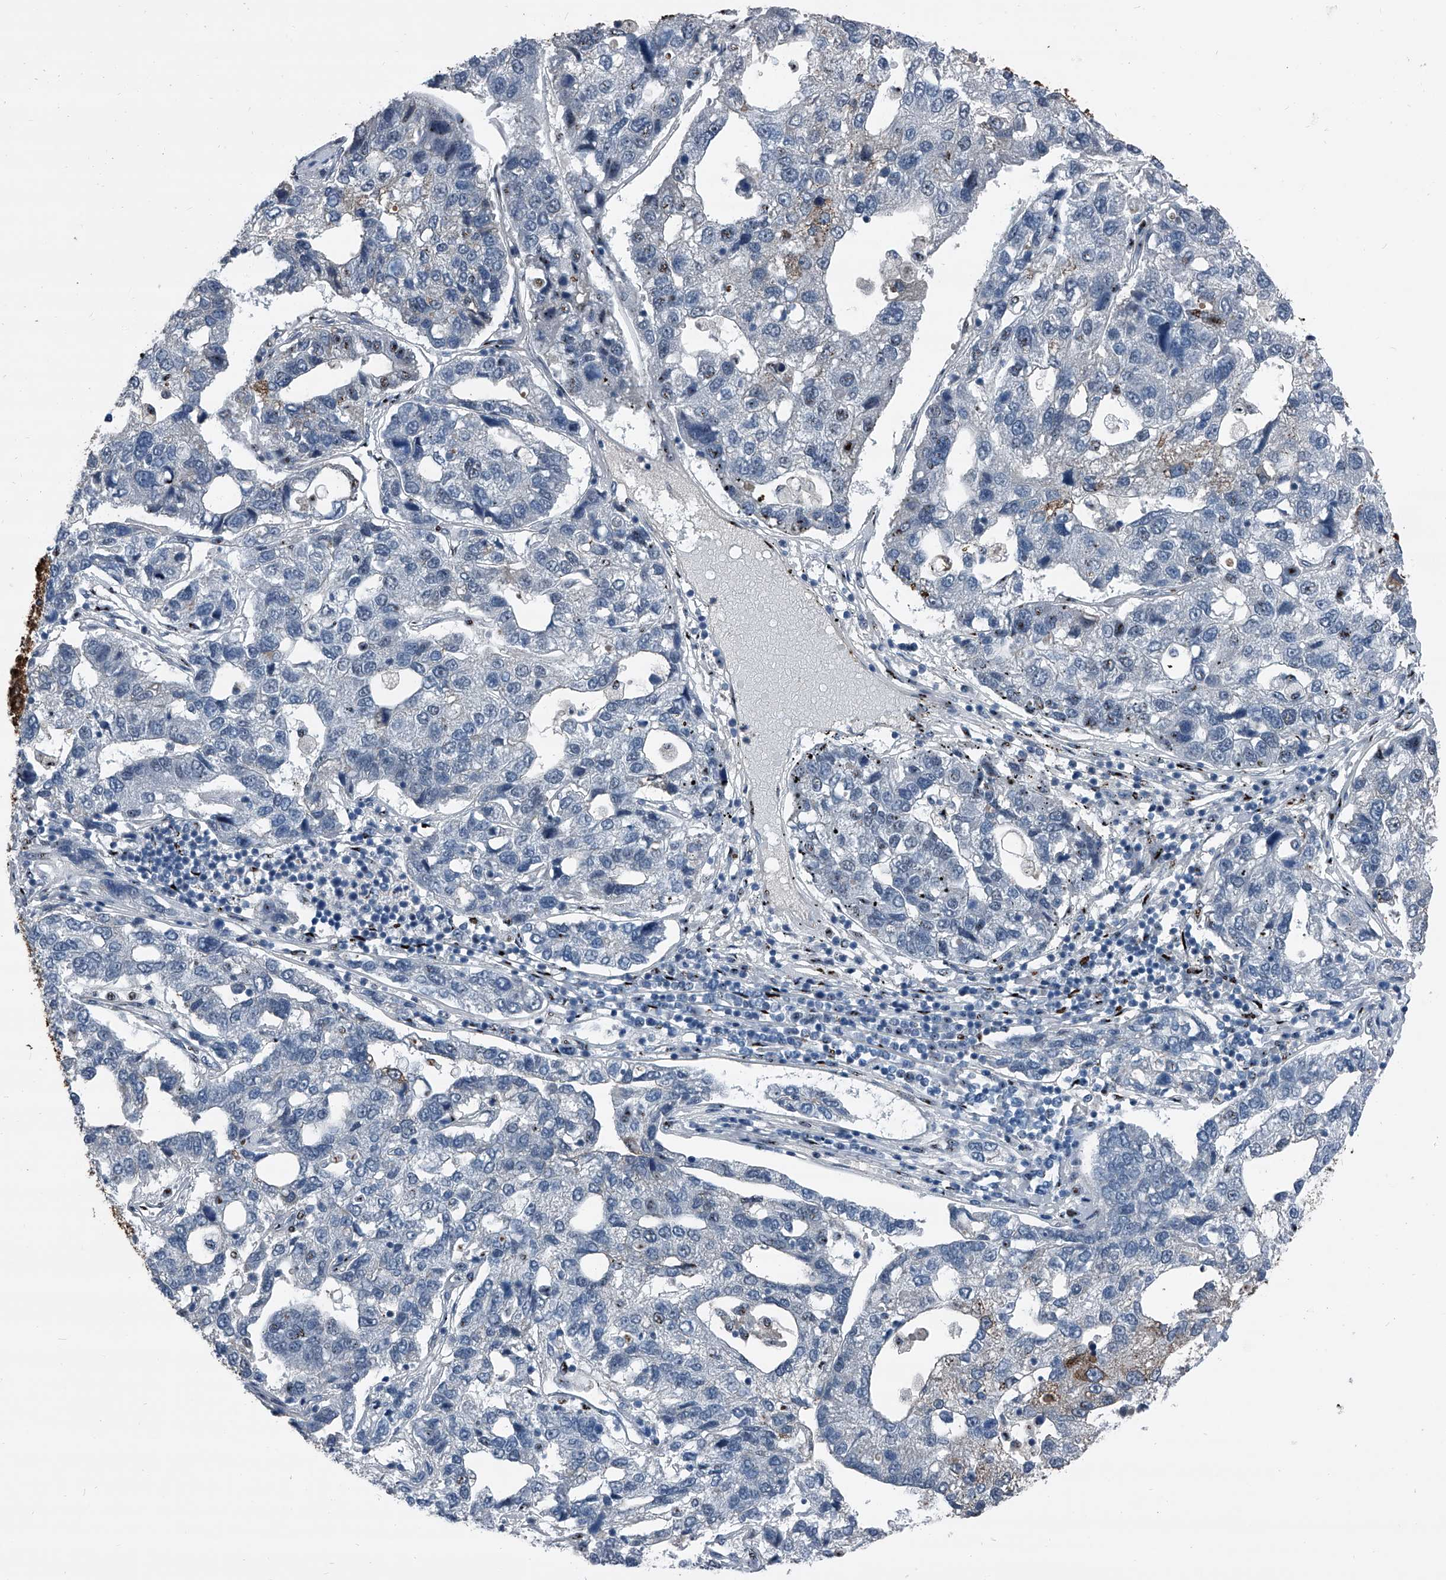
{"staining": {"intensity": "negative", "quantity": "none", "location": "none"}, "tissue": "pancreatic cancer", "cell_type": "Tumor cells", "image_type": "cancer", "snomed": [{"axis": "morphology", "description": "Adenocarcinoma, NOS"}, {"axis": "topography", "description": "Pancreas"}], "caption": "A histopathology image of human pancreatic adenocarcinoma is negative for staining in tumor cells. (DAB IHC, high magnification).", "gene": "MEN1", "patient": {"sex": "female", "age": 61}}